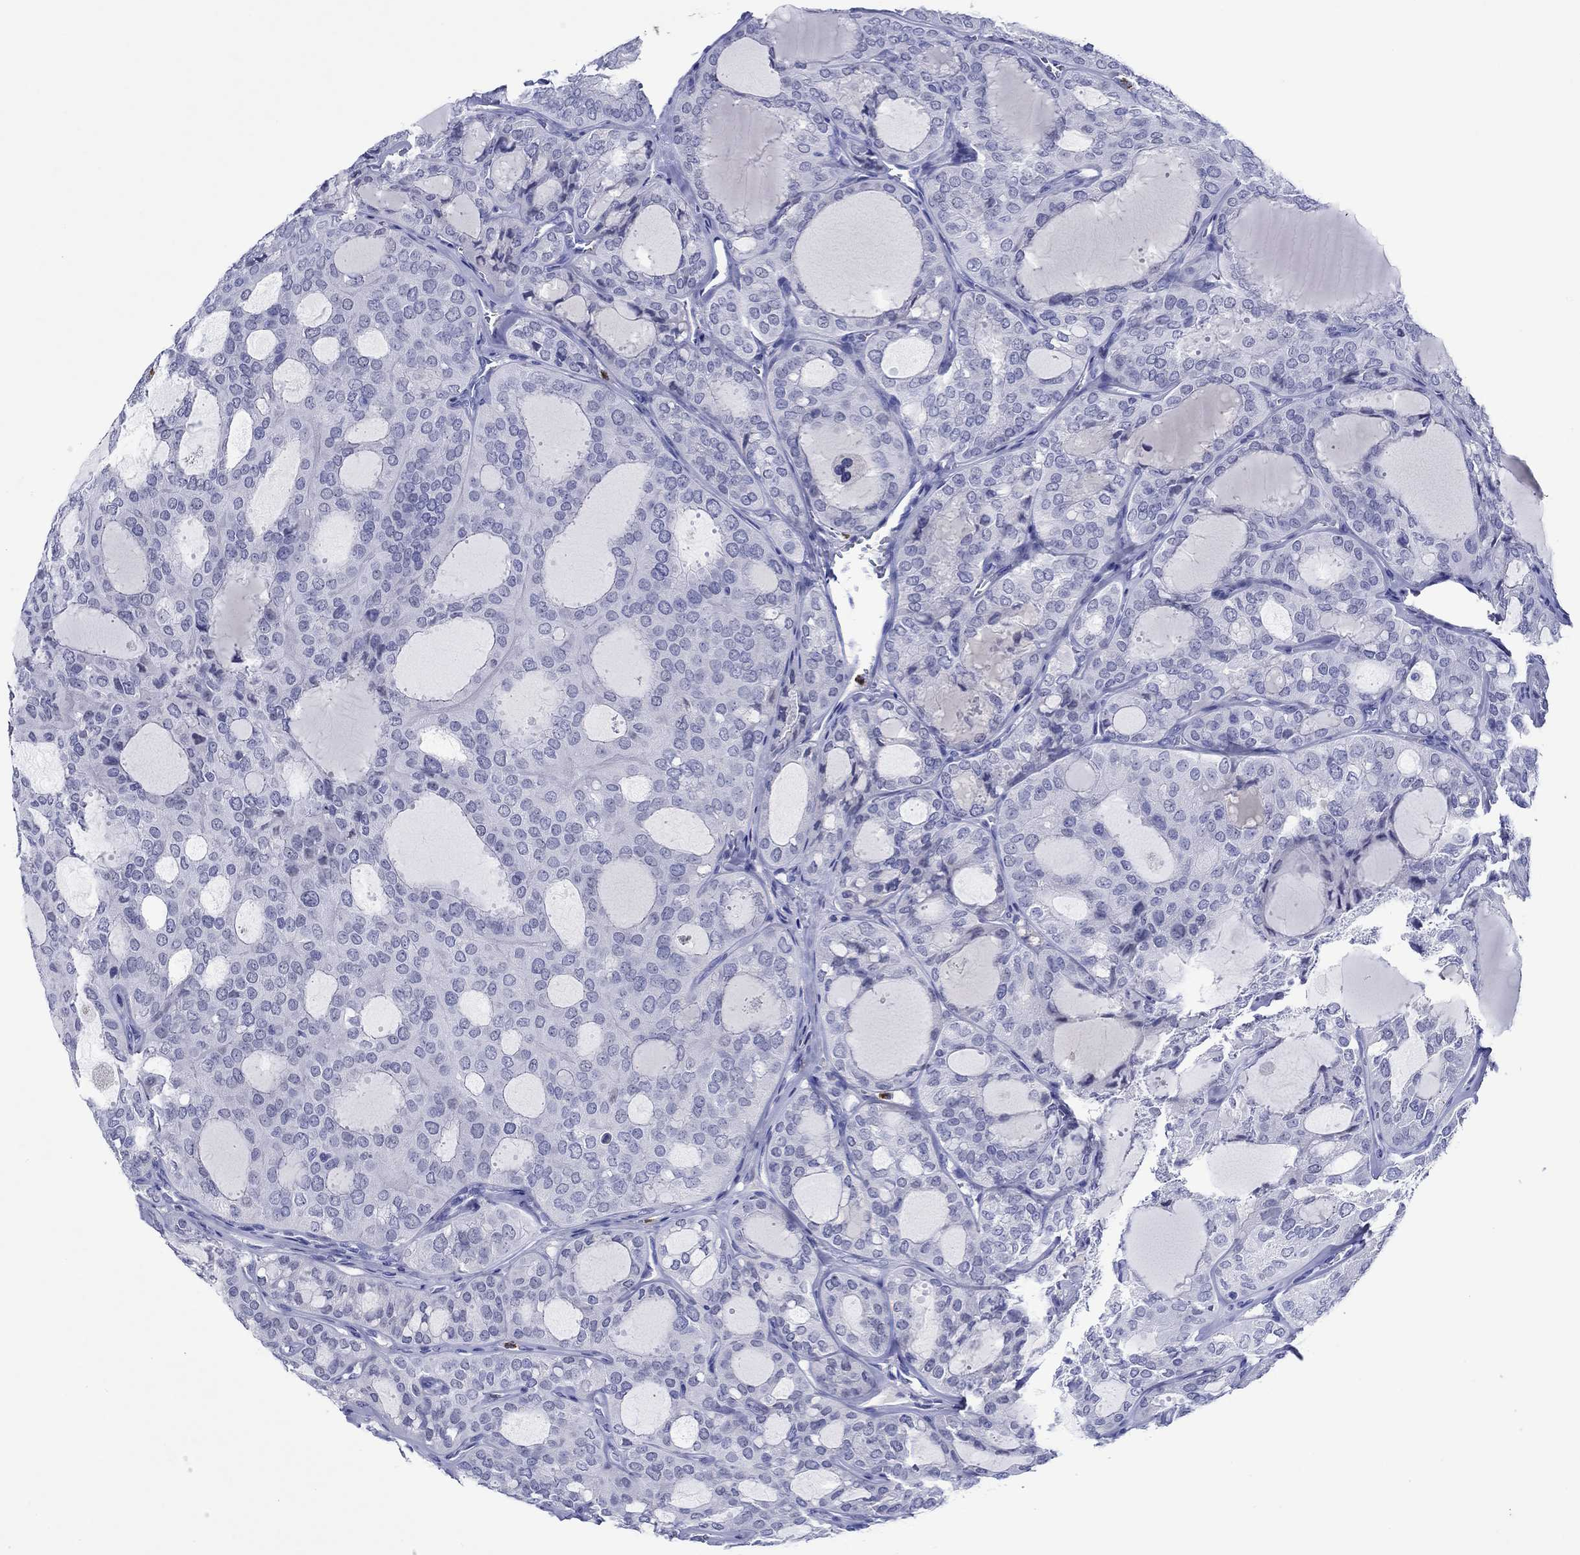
{"staining": {"intensity": "negative", "quantity": "none", "location": "none"}, "tissue": "thyroid cancer", "cell_type": "Tumor cells", "image_type": "cancer", "snomed": [{"axis": "morphology", "description": "Follicular adenoma carcinoma, NOS"}, {"axis": "topography", "description": "Thyroid gland"}], "caption": "Immunohistochemistry (IHC) of thyroid follicular adenoma carcinoma shows no expression in tumor cells.", "gene": "EPX", "patient": {"sex": "male", "age": 75}}